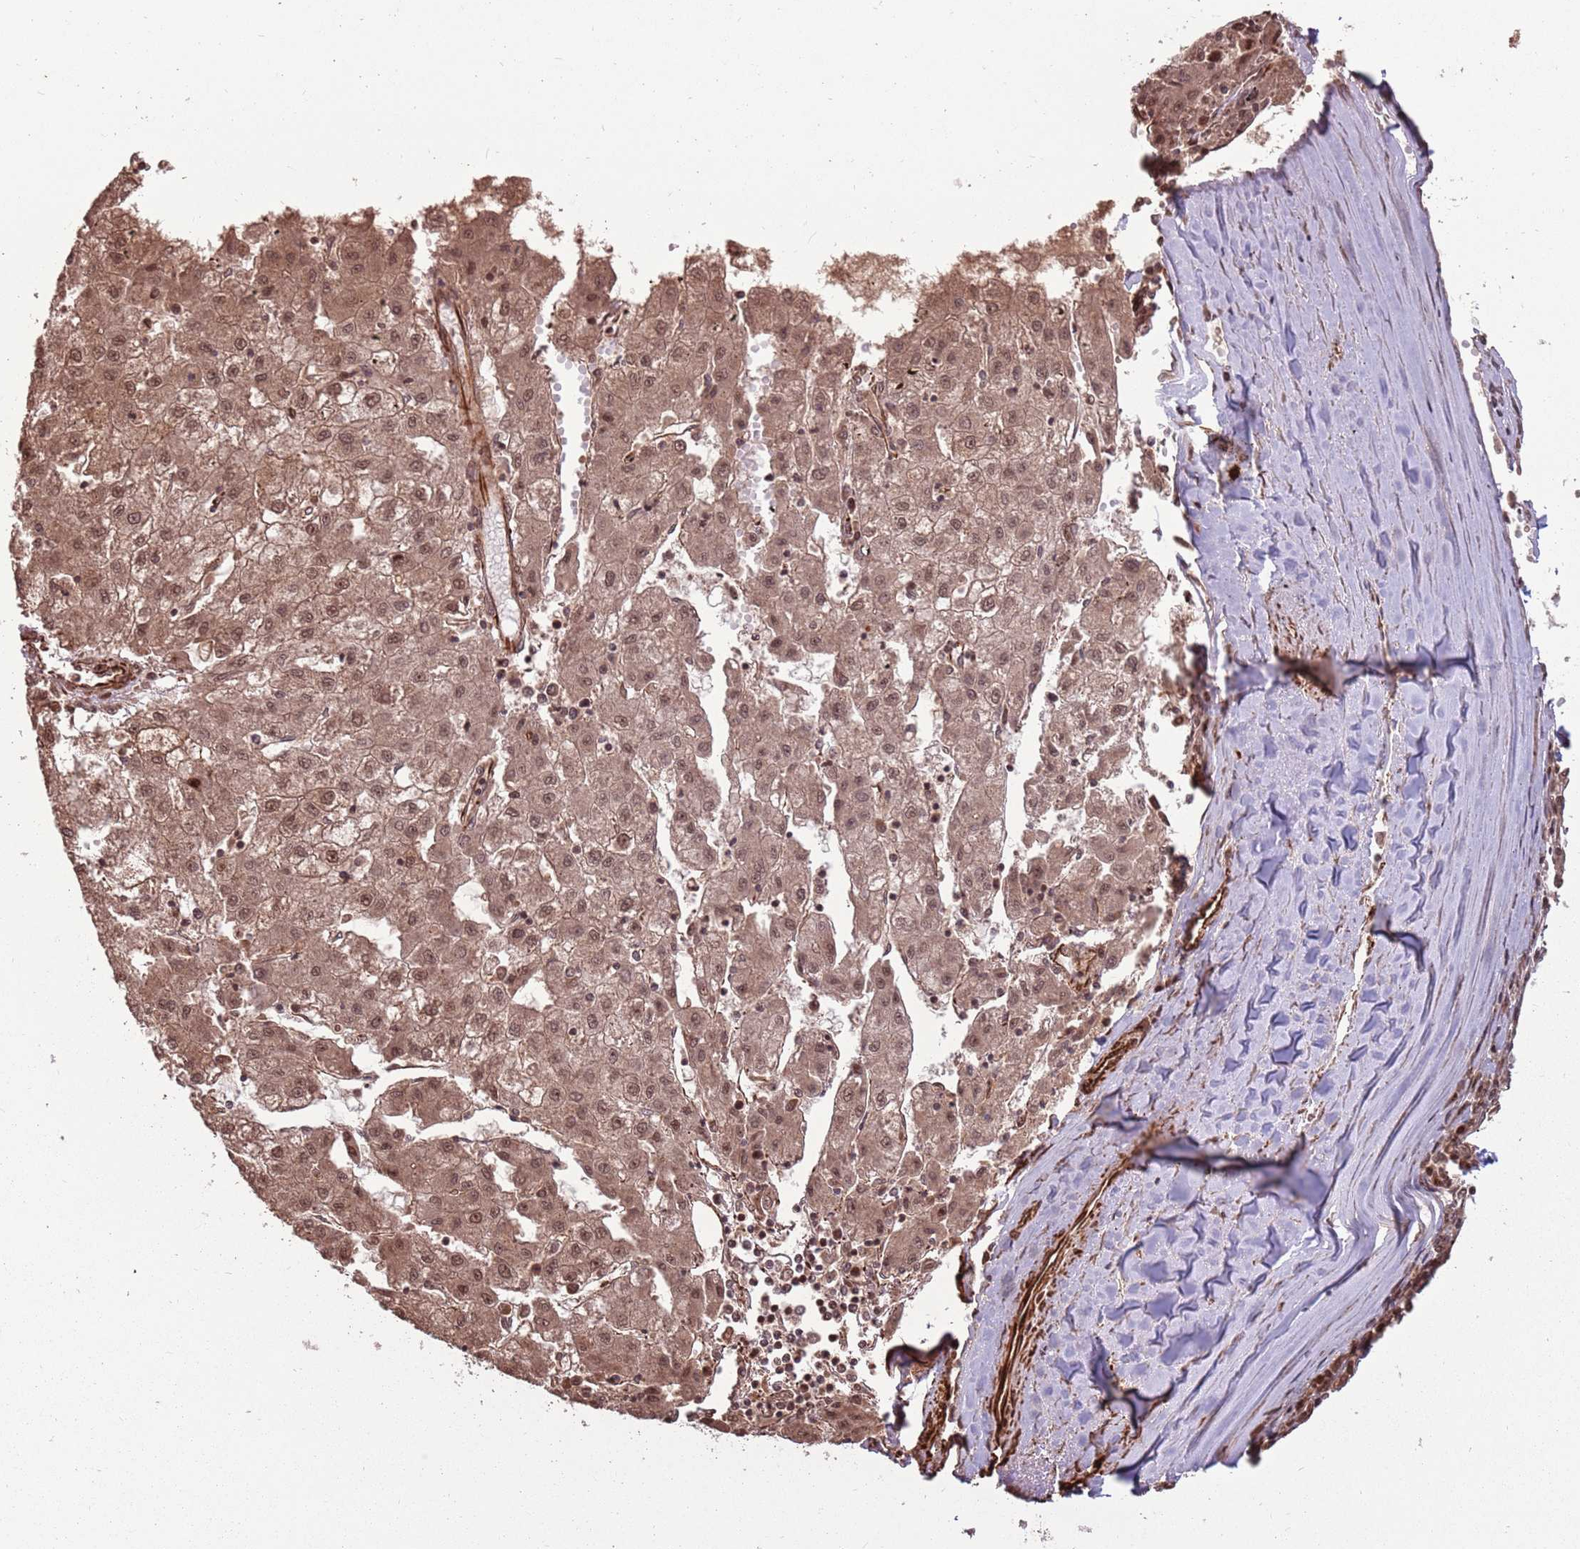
{"staining": {"intensity": "moderate", "quantity": ">75%", "location": "cytoplasmic/membranous,nuclear"}, "tissue": "liver cancer", "cell_type": "Tumor cells", "image_type": "cancer", "snomed": [{"axis": "morphology", "description": "Carcinoma, Hepatocellular, NOS"}, {"axis": "topography", "description": "Liver"}], "caption": "A medium amount of moderate cytoplasmic/membranous and nuclear expression is seen in about >75% of tumor cells in hepatocellular carcinoma (liver) tissue.", "gene": "ADAMTS3", "patient": {"sex": "male", "age": 72}}